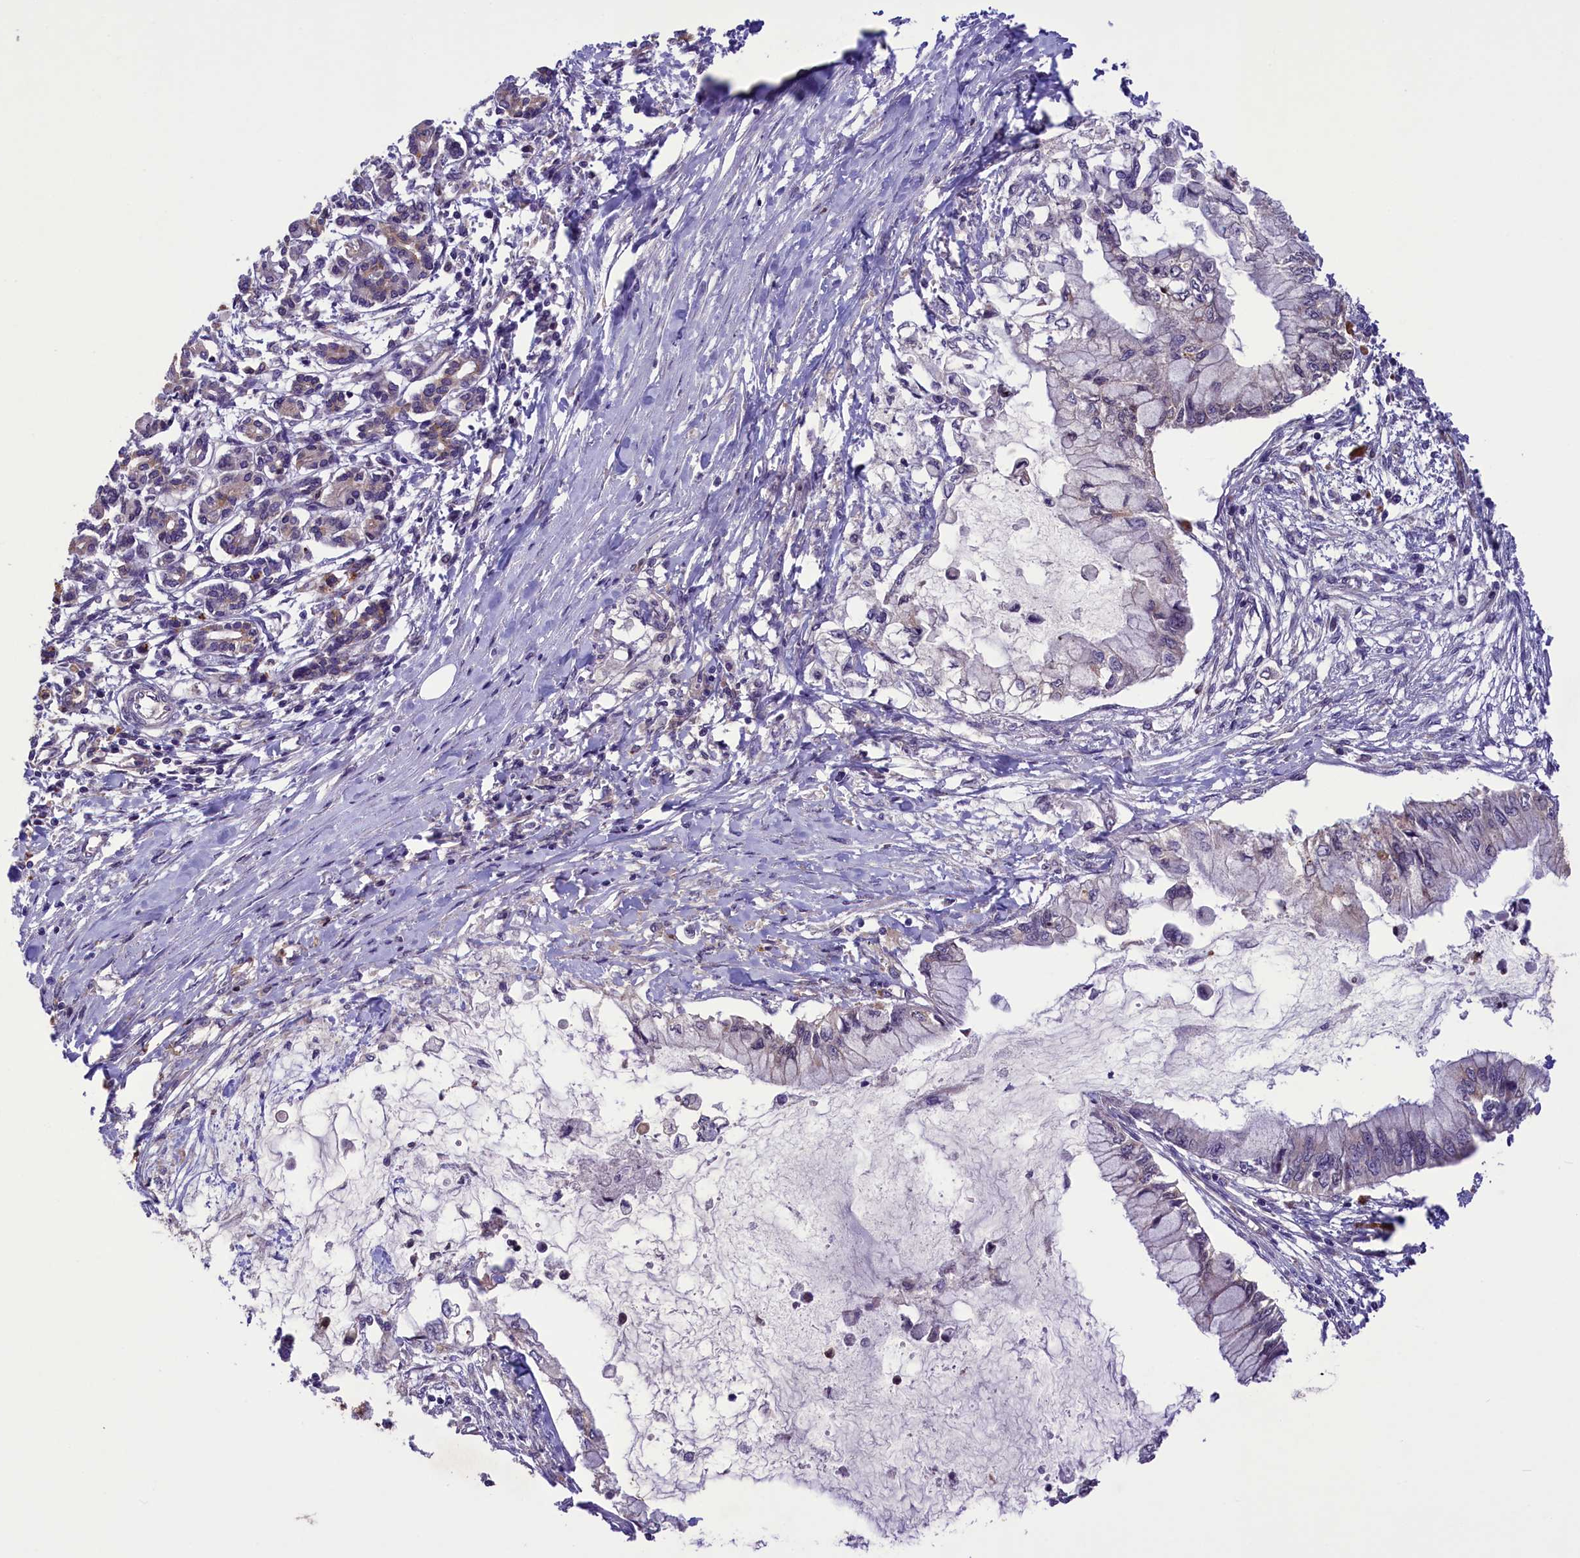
{"staining": {"intensity": "negative", "quantity": "none", "location": "none"}, "tissue": "pancreatic cancer", "cell_type": "Tumor cells", "image_type": "cancer", "snomed": [{"axis": "morphology", "description": "Adenocarcinoma, NOS"}, {"axis": "topography", "description": "Pancreas"}], "caption": "Immunohistochemistry photomicrograph of neoplastic tissue: pancreatic cancer (adenocarcinoma) stained with DAB demonstrates no significant protein expression in tumor cells.", "gene": "CCDC125", "patient": {"sex": "male", "age": 48}}